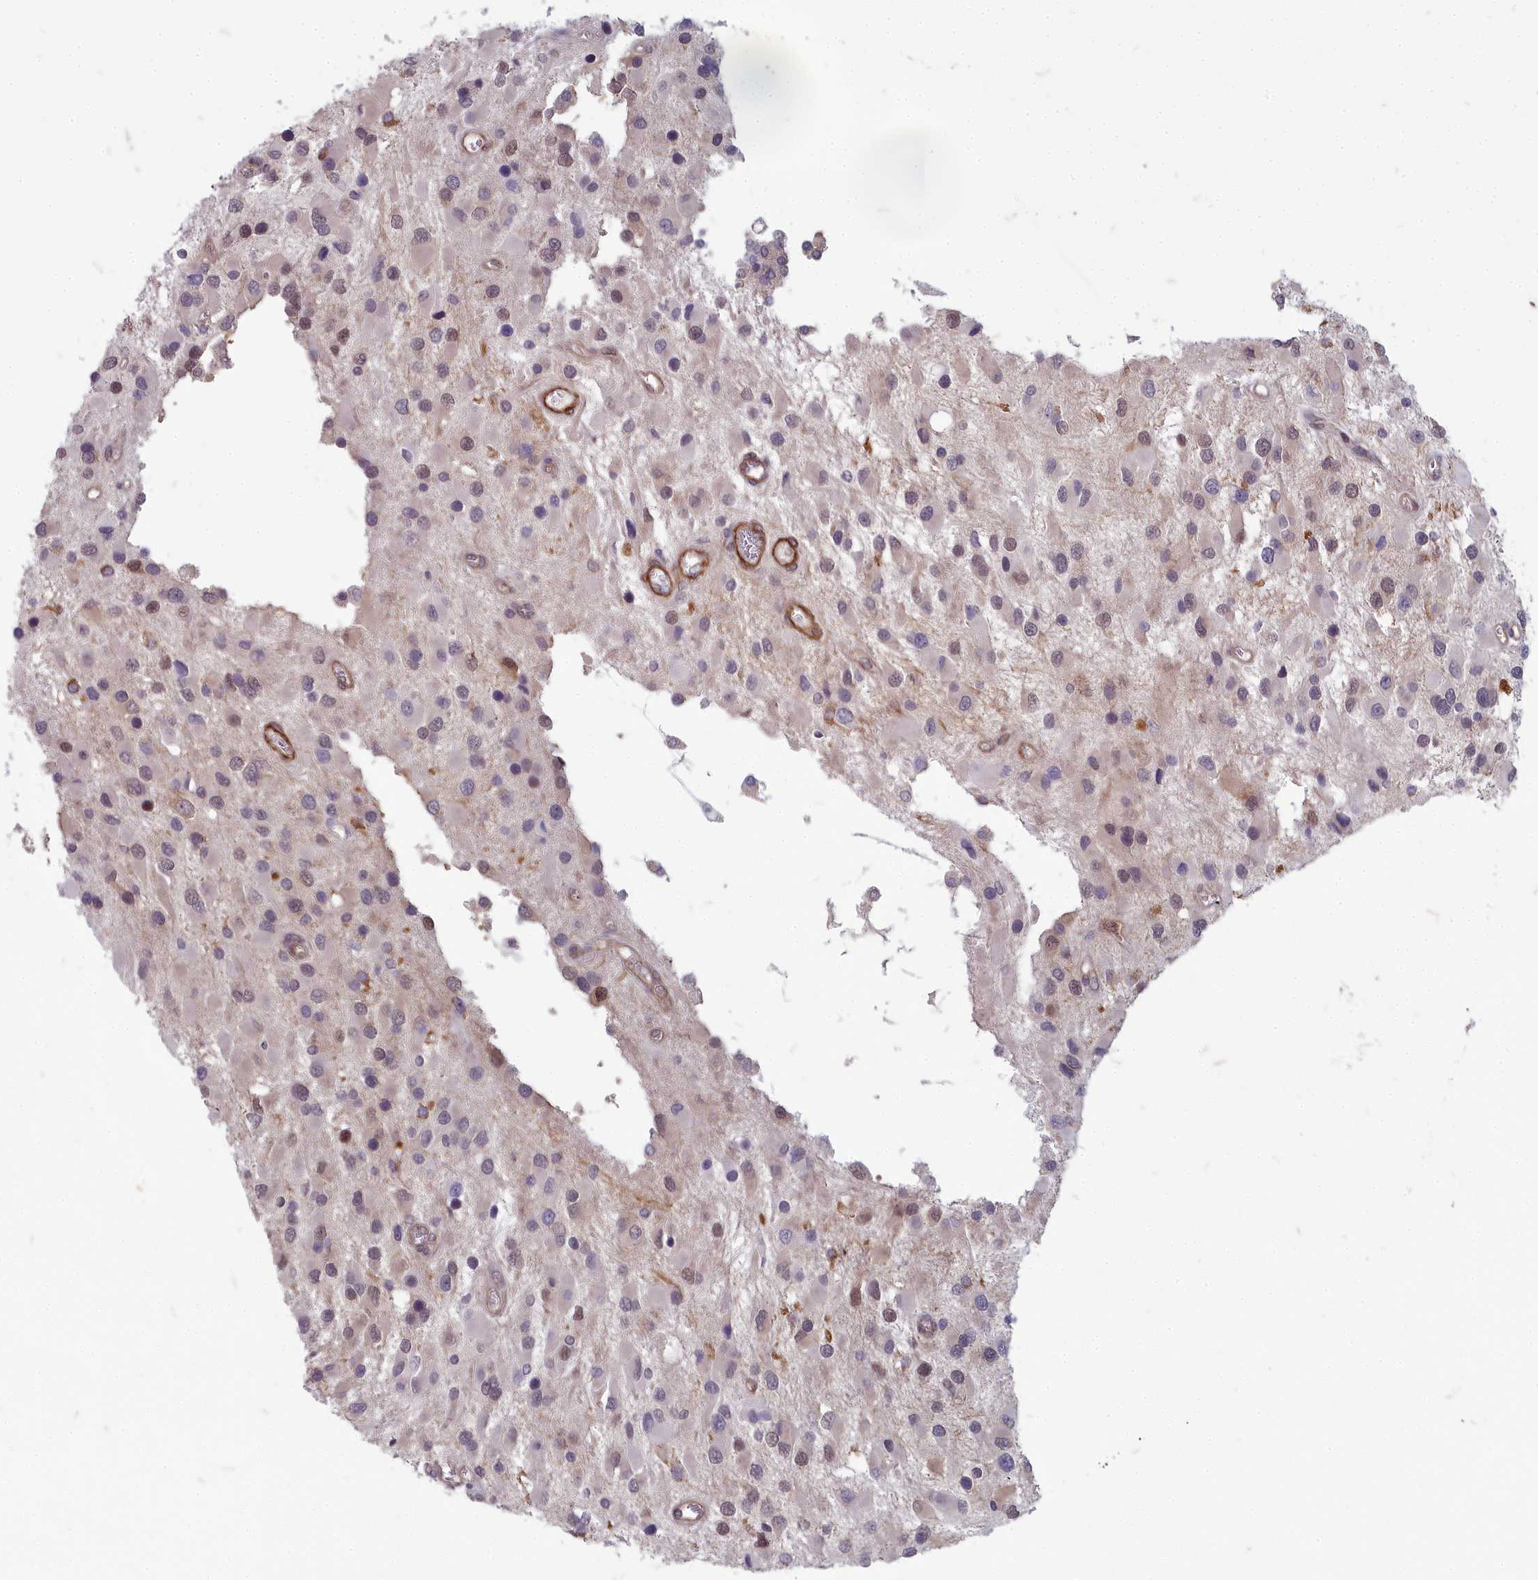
{"staining": {"intensity": "negative", "quantity": "none", "location": "none"}, "tissue": "glioma", "cell_type": "Tumor cells", "image_type": "cancer", "snomed": [{"axis": "morphology", "description": "Glioma, malignant, High grade"}, {"axis": "topography", "description": "Brain"}], "caption": "DAB (3,3'-diaminobenzidine) immunohistochemical staining of human malignant glioma (high-grade) exhibits no significant positivity in tumor cells.", "gene": "ZNF626", "patient": {"sex": "male", "age": 53}}